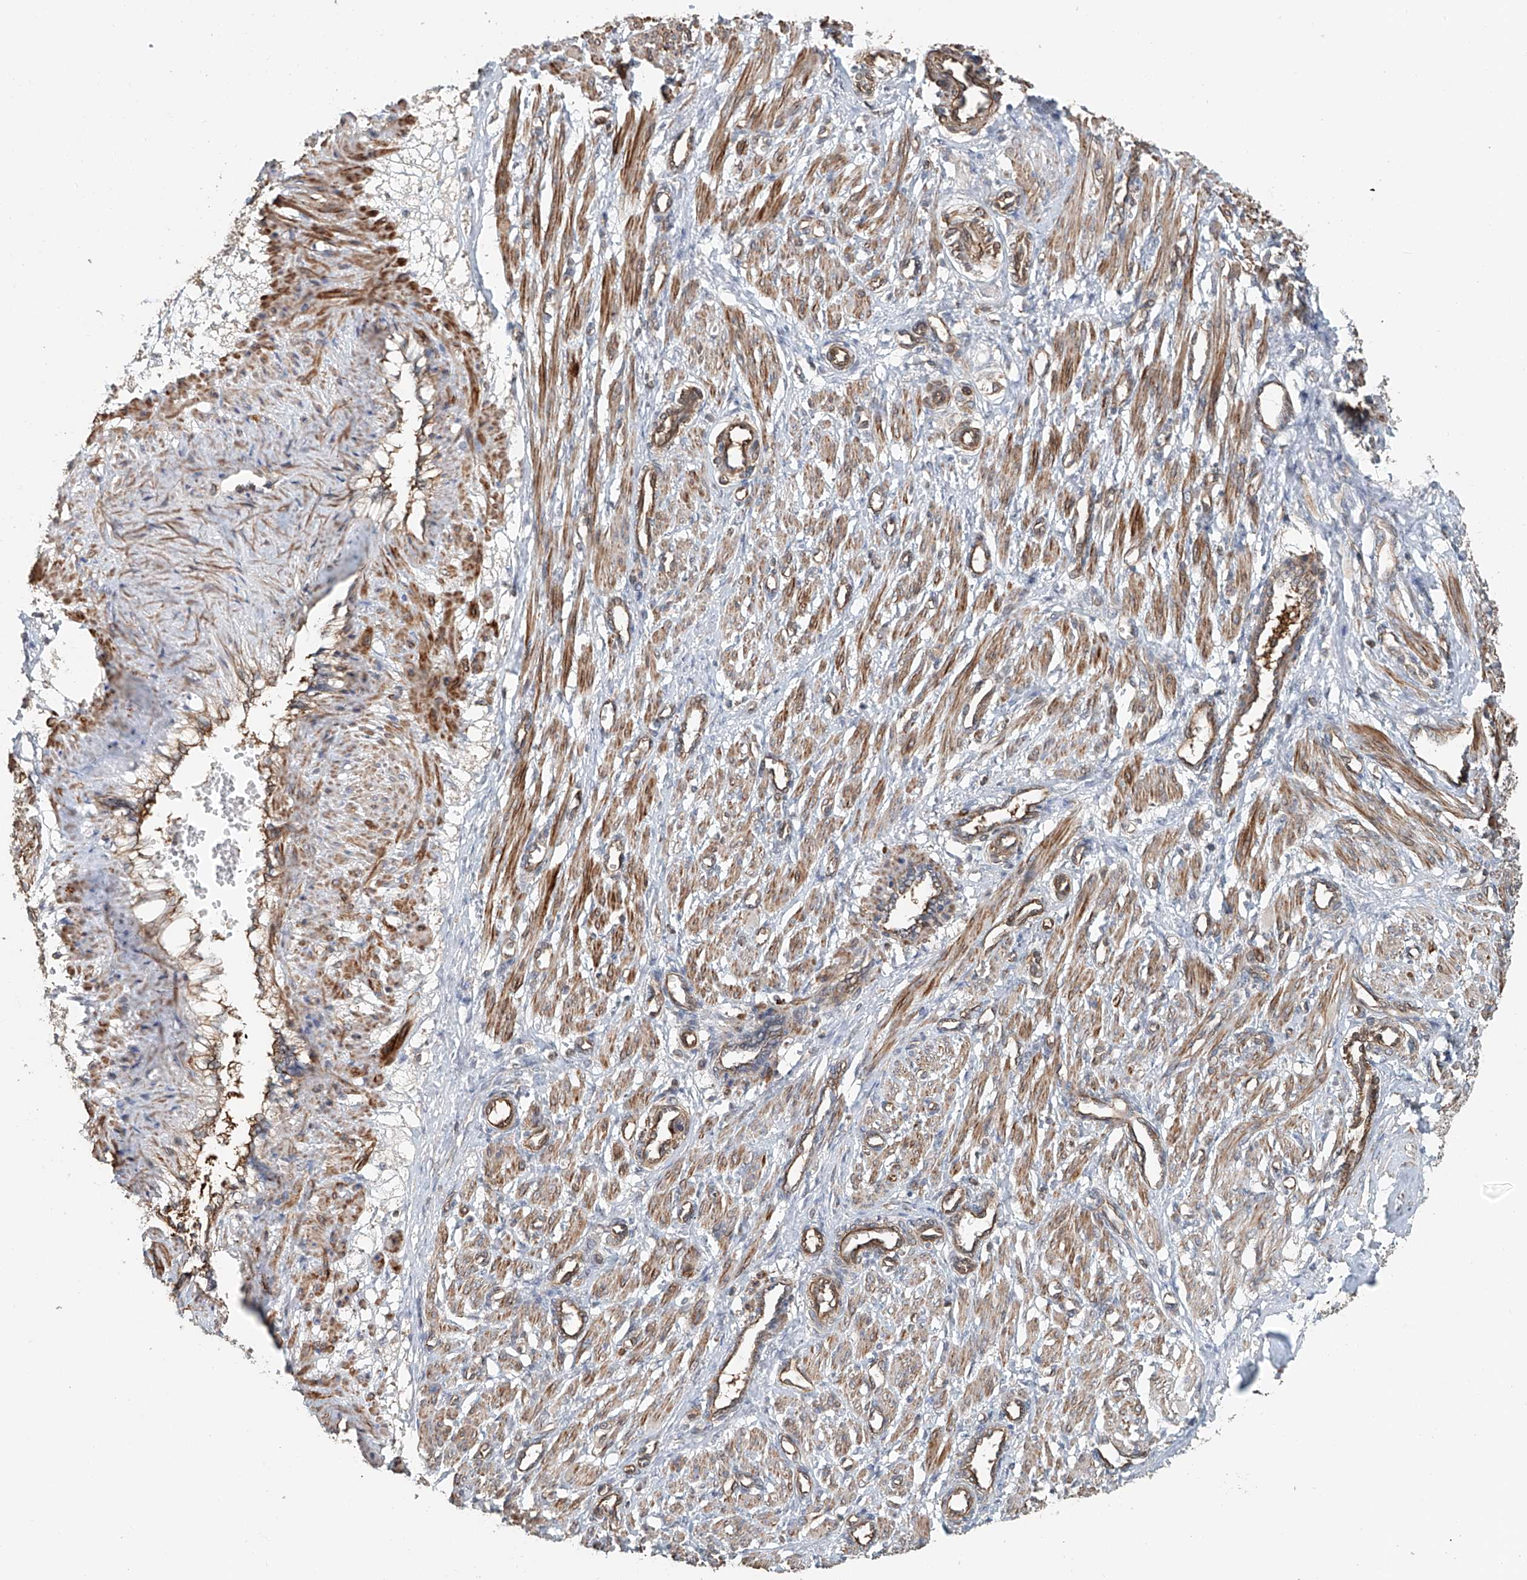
{"staining": {"intensity": "strong", "quantity": ">75%", "location": "cytoplasmic/membranous"}, "tissue": "smooth muscle", "cell_type": "Smooth muscle cells", "image_type": "normal", "snomed": [{"axis": "morphology", "description": "Normal tissue, NOS"}, {"axis": "topography", "description": "Endometrium"}], "caption": "Unremarkable smooth muscle demonstrates strong cytoplasmic/membranous expression in about >75% of smooth muscle cells.", "gene": "FRYL", "patient": {"sex": "female", "age": 33}}